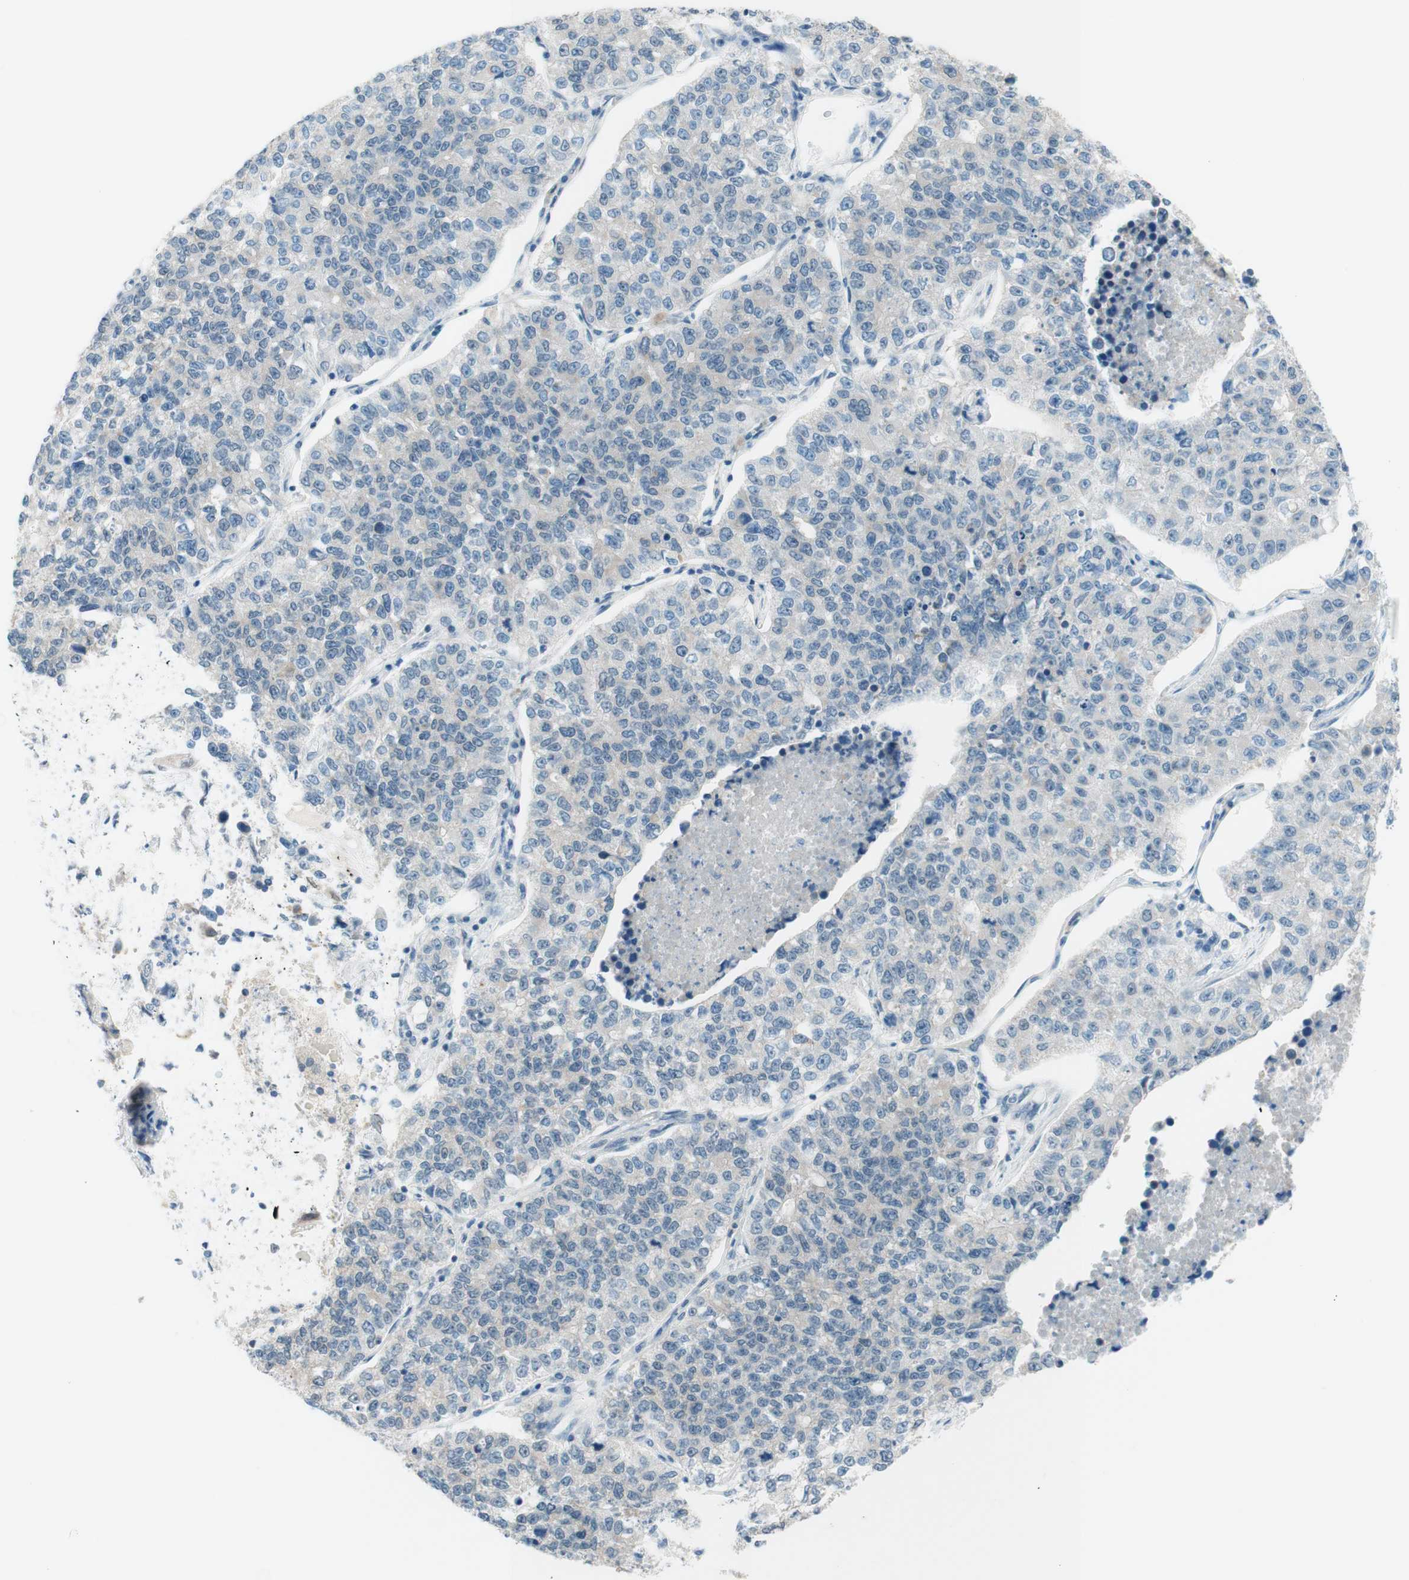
{"staining": {"intensity": "negative", "quantity": "none", "location": "none"}, "tissue": "lung cancer", "cell_type": "Tumor cells", "image_type": "cancer", "snomed": [{"axis": "morphology", "description": "Adenocarcinoma, NOS"}, {"axis": "topography", "description": "Lung"}], "caption": "An image of human lung adenocarcinoma is negative for staining in tumor cells.", "gene": "JPH1", "patient": {"sex": "male", "age": 49}}